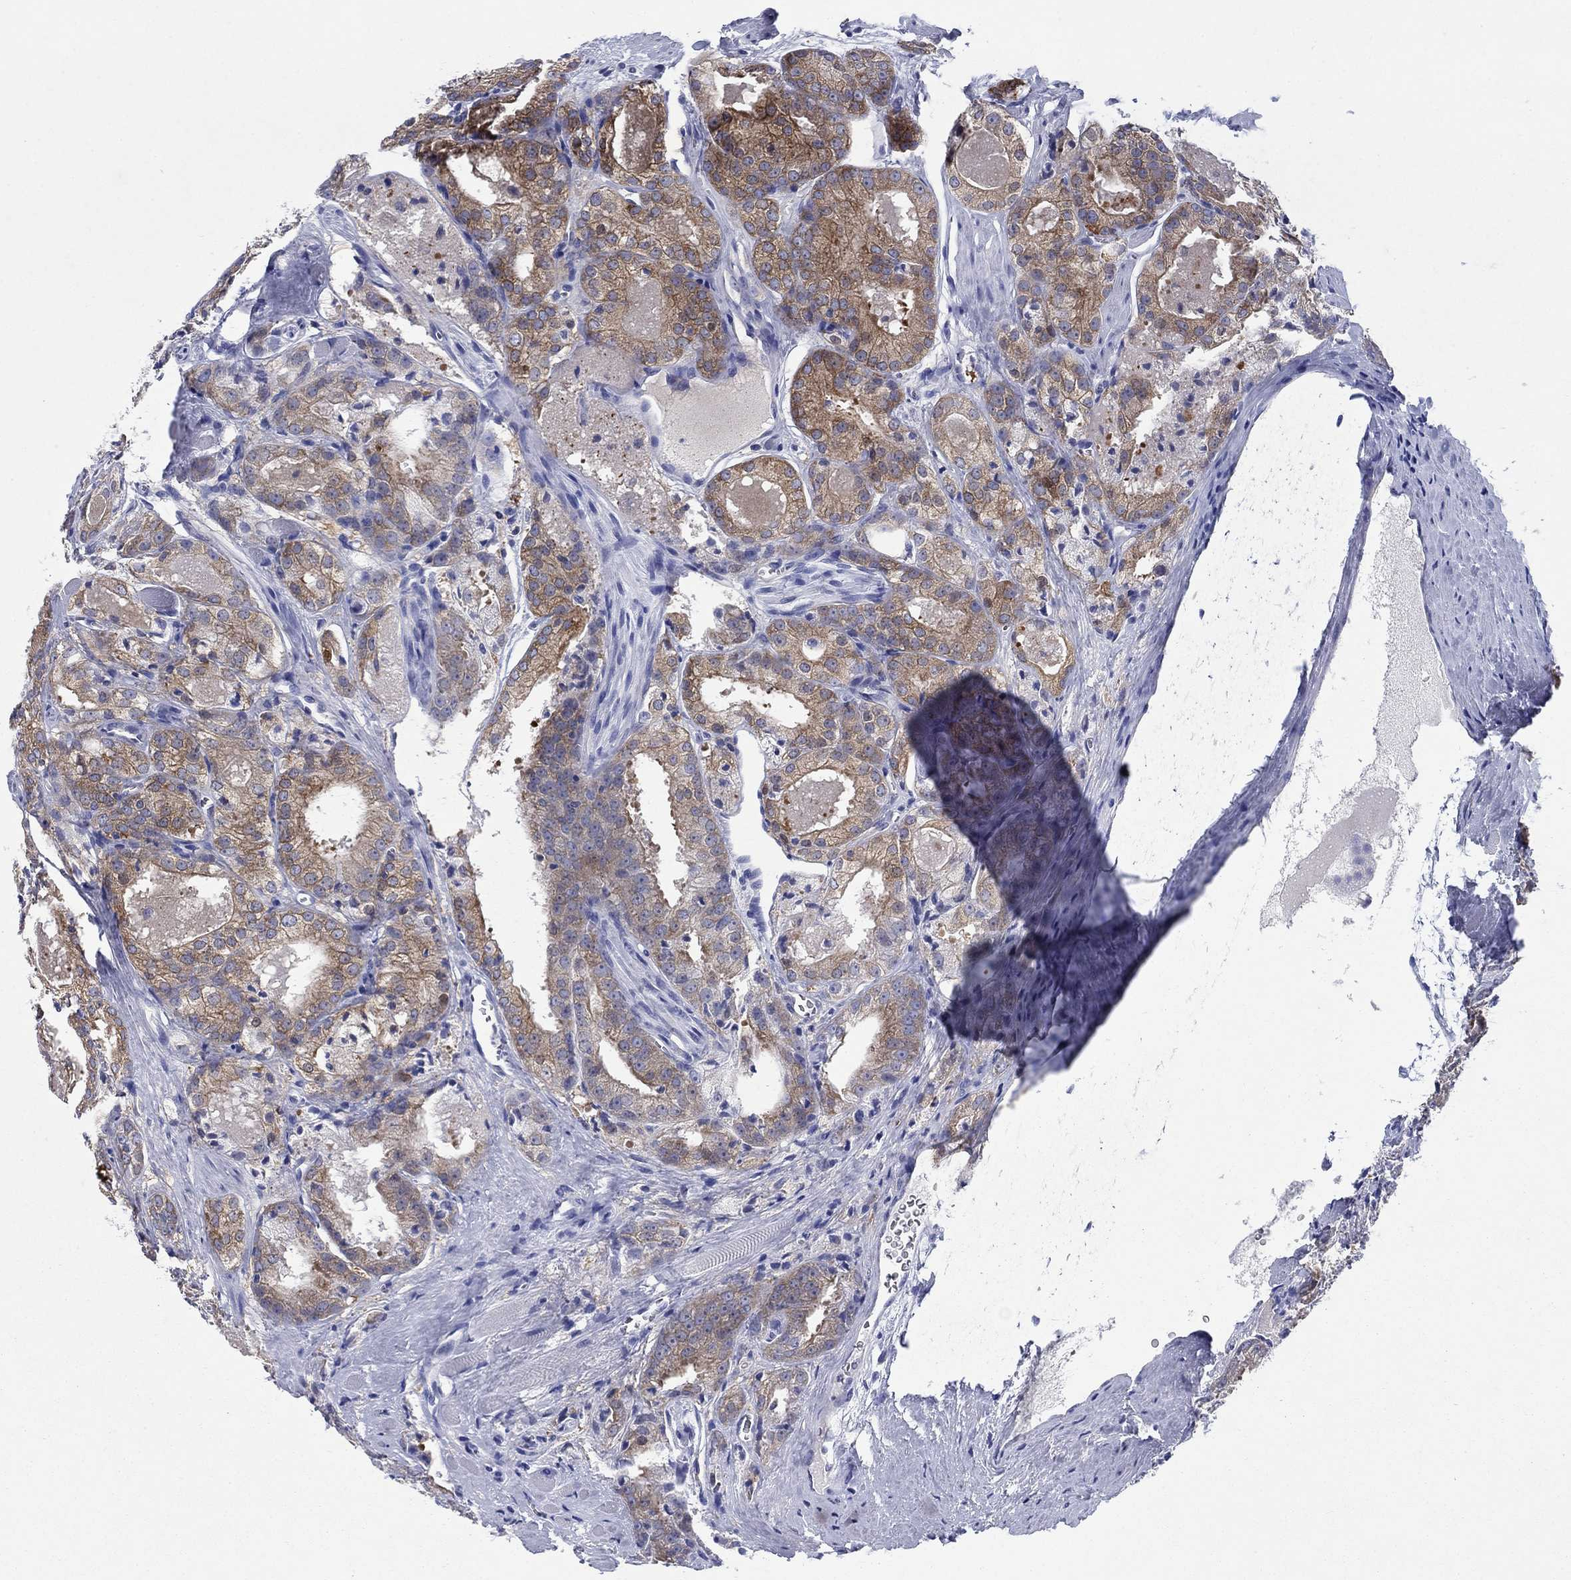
{"staining": {"intensity": "moderate", "quantity": "25%-75%", "location": "cytoplasmic/membranous"}, "tissue": "prostate cancer", "cell_type": "Tumor cells", "image_type": "cancer", "snomed": [{"axis": "morphology", "description": "Adenocarcinoma, NOS"}, {"axis": "morphology", "description": "Adenocarcinoma, High grade"}, {"axis": "topography", "description": "Prostate"}], "caption": "Moderate cytoplasmic/membranous positivity for a protein is present in about 25%-75% of tumor cells of high-grade adenocarcinoma (prostate) using IHC.", "gene": "SULT2B1", "patient": {"sex": "male", "age": 70}}